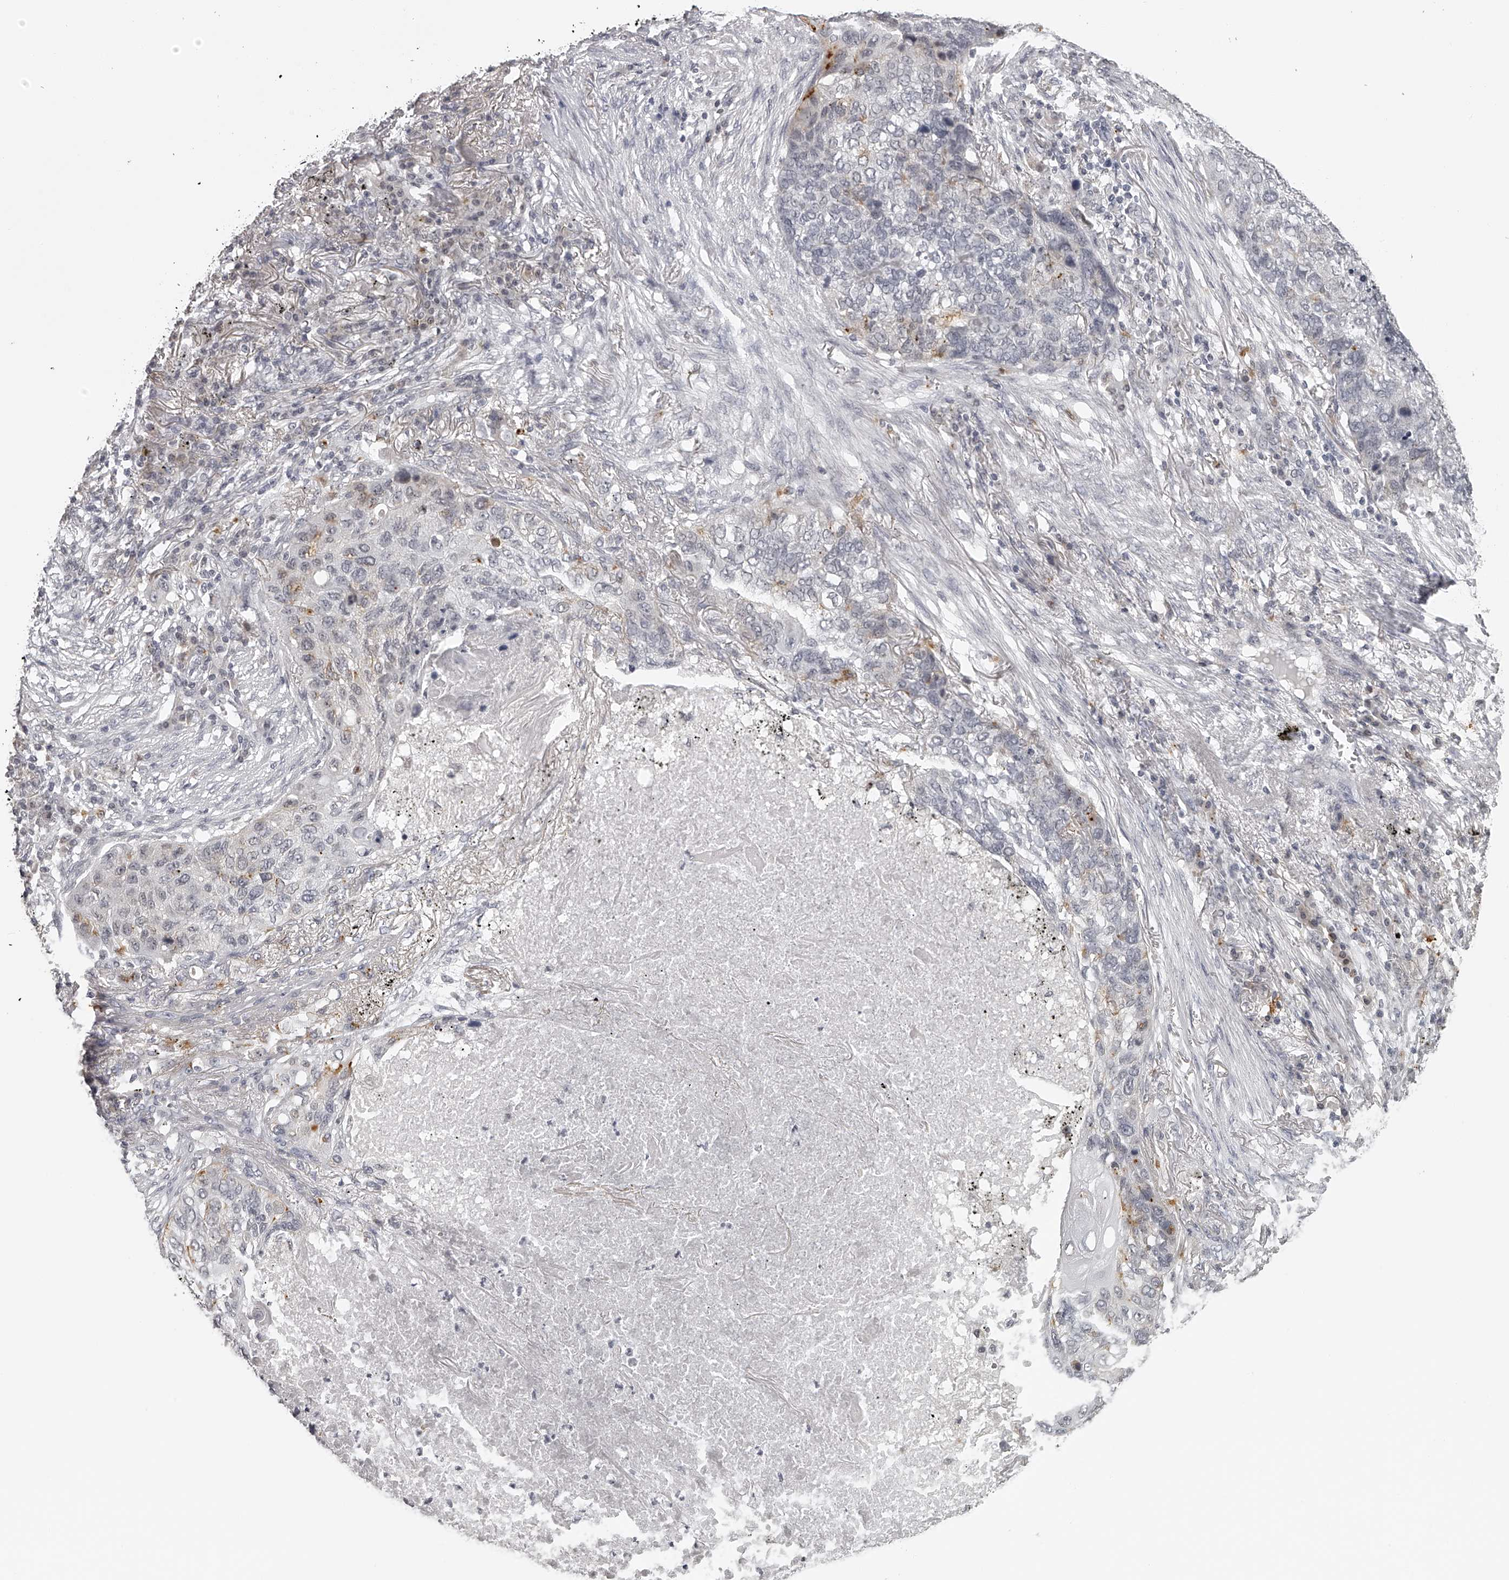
{"staining": {"intensity": "negative", "quantity": "none", "location": "none"}, "tissue": "lung cancer", "cell_type": "Tumor cells", "image_type": "cancer", "snomed": [{"axis": "morphology", "description": "Squamous cell carcinoma, NOS"}, {"axis": "topography", "description": "Lung"}], "caption": "Immunohistochemistry (IHC) of lung cancer reveals no expression in tumor cells. Brightfield microscopy of immunohistochemistry (IHC) stained with DAB (brown) and hematoxylin (blue), captured at high magnification.", "gene": "RNF220", "patient": {"sex": "female", "age": 63}}